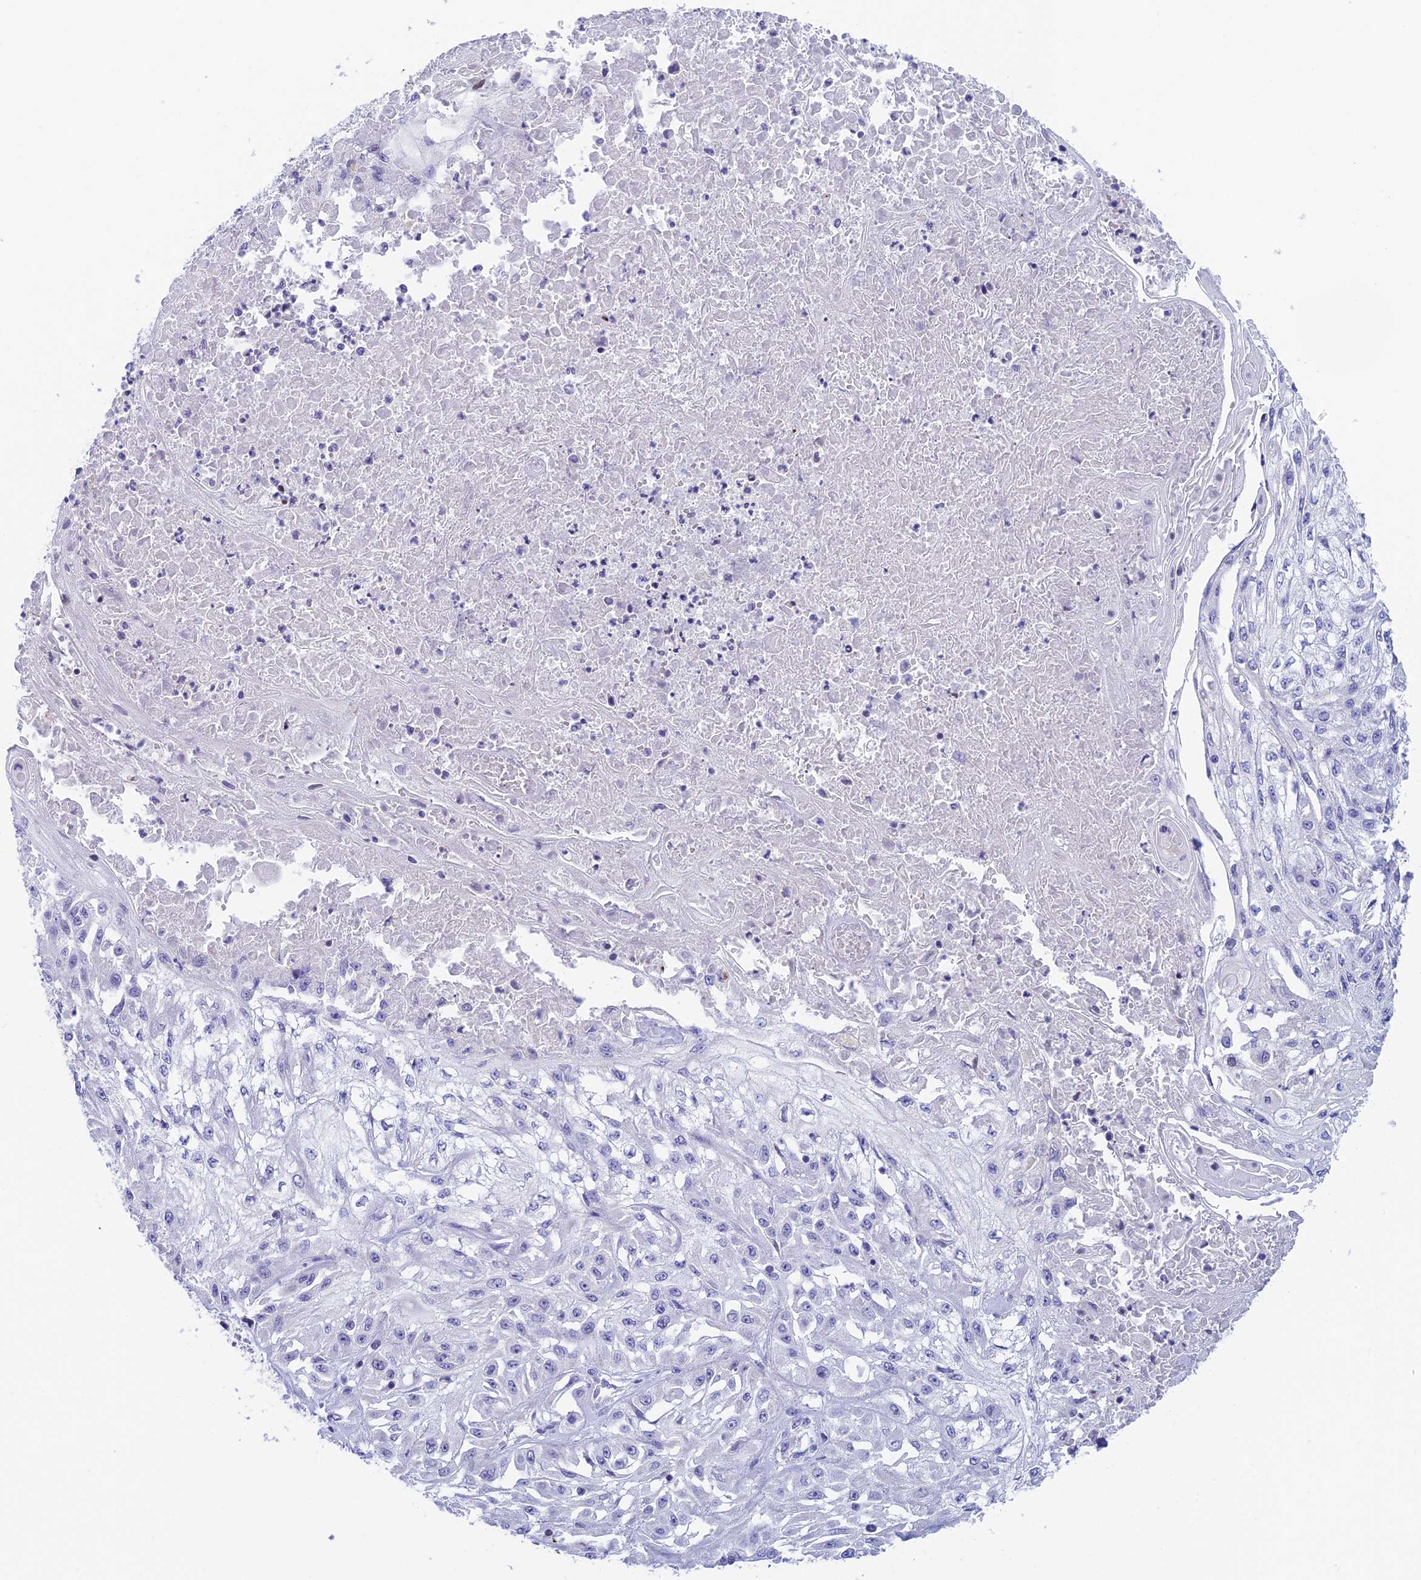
{"staining": {"intensity": "negative", "quantity": "none", "location": "none"}, "tissue": "skin cancer", "cell_type": "Tumor cells", "image_type": "cancer", "snomed": [{"axis": "morphology", "description": "Squamous cell carcinoma, NOS"}, {"axis": "morphology", "description": "Squamous cell carcinoma, metastatic, NOS"}, {"axis": "topography", "description": "Skin"}, {"axis": "topography", "description": "Lymph node"}], "caption": "An IHC micrograph of skin cancer (metastatic squamous cell carcinoma) is shown. There is no staining in tumor cells of skin cancer (metastatic squamous cell carcinoma).", "gene": "REXO5", "patient": {"sex": "male", "age": 75}}